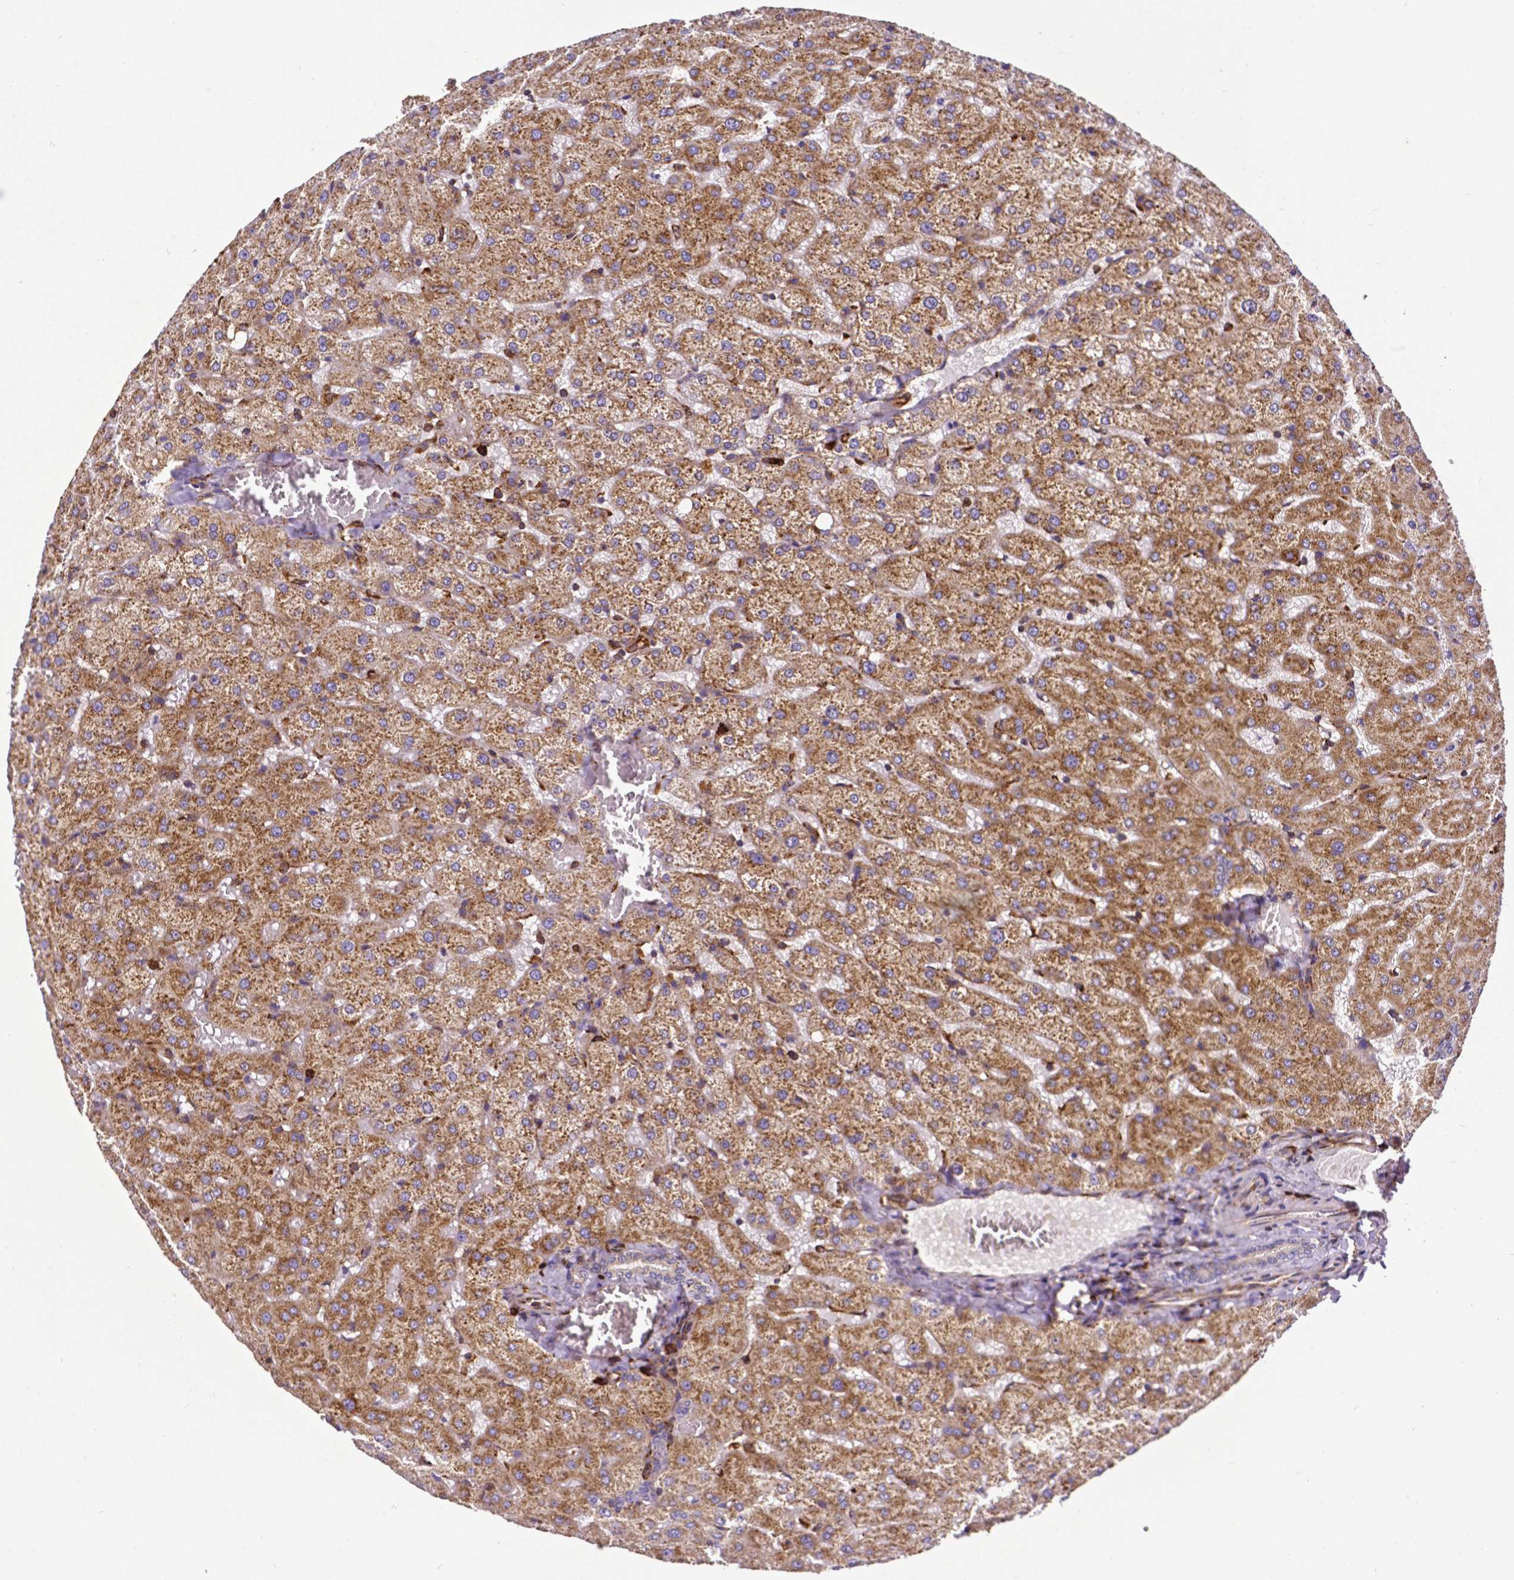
{"staining": {"intensity": "negative", "quantity": "none", "location": "none"}, "tissue": "liver", "cell_type": "Cholangiocytes", "image_type": "normal", "snomed": [{"axis": "morphology", "description": "Normal tissue, NOS"}, {"axis": "topography", "description": "Liver"}], "caption": "Micrograph shows no protein positivity in cholangiocytes of unremarkable liver.", "gene": "MTDH", "patient": {"sex": "female", "age": 50}}